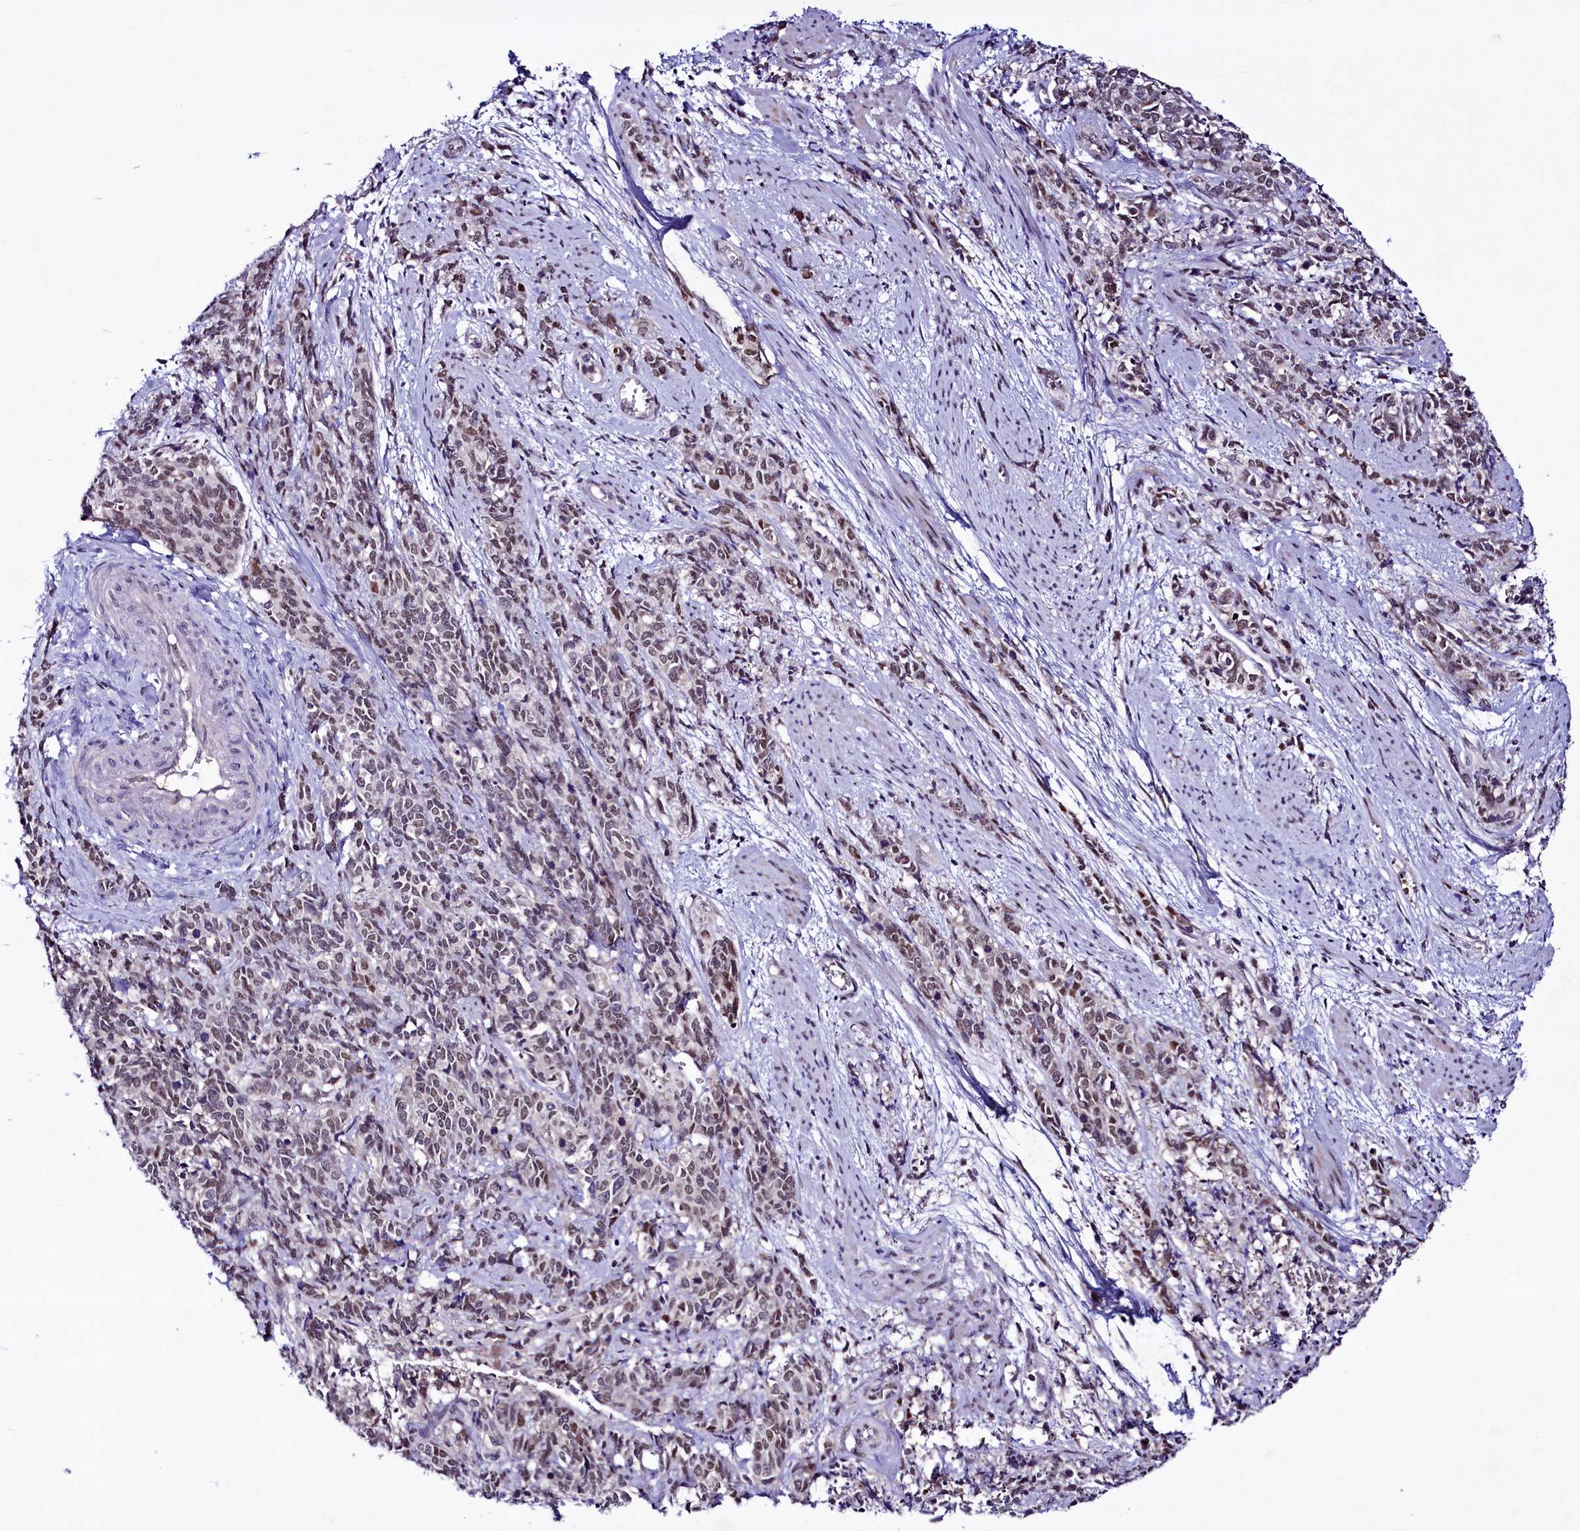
{"staining": {"intensity": "weak", "quantity": ">75%", "location": "nuclear"}, "tissue": "cervical cancer", "cell_type": "Tumor cells", "image_type": "cancer", "snomed": [{"axis": "morphology", "description": "Squamous cell carcinoma, NOS"}, {"axis": "topography", "description": "Cervix"}], "caption": "Human cervical cancer (squamous cell carcinoma) stained with a brown dye reveals weak nuclear positive positivity in approximately >75% of tumor cells.", "gene": "LEUTX", "patient": {"sex": "female", "age": 60}}